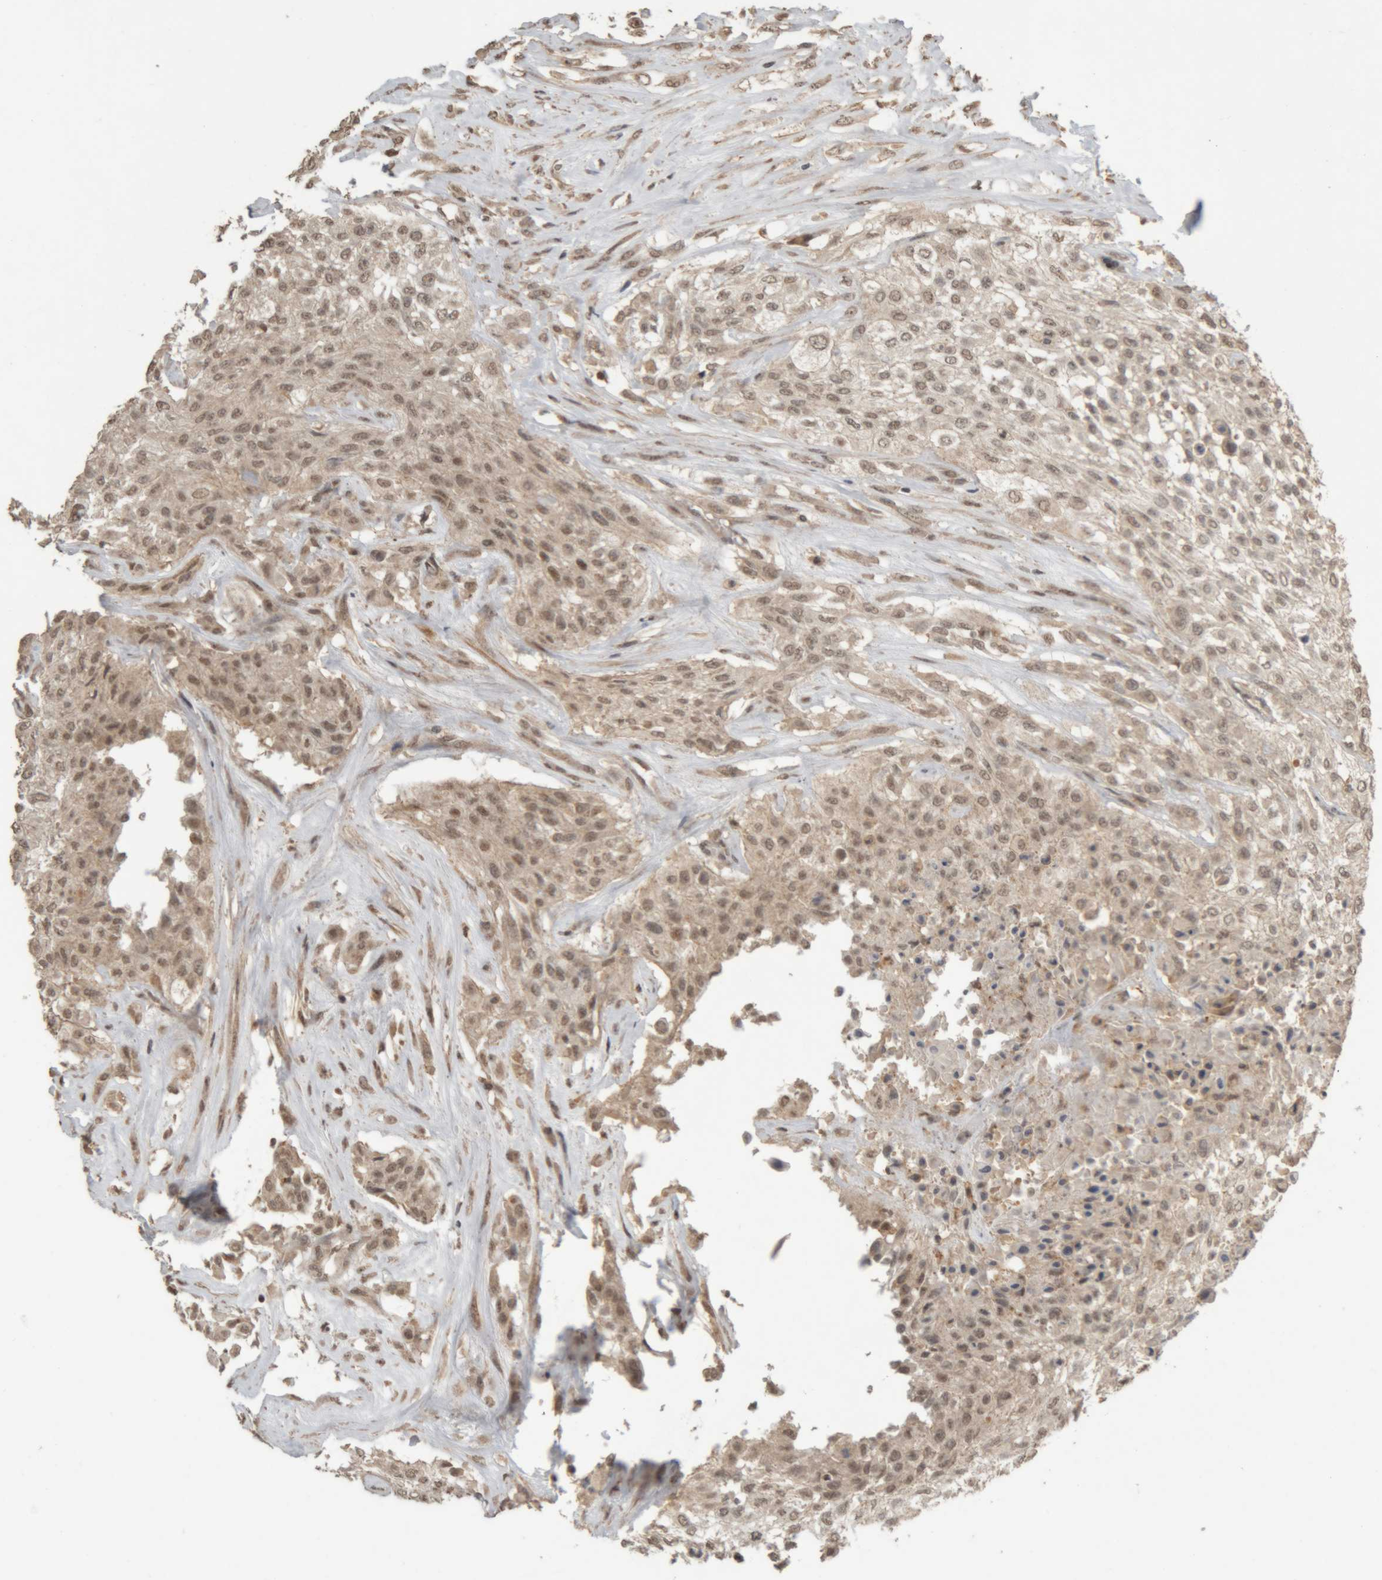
{"staining": {"intensity": "weak", "quantity": ">75%", "location": "cytoplasmic/membranous,nuclear"}, "tissue": "urothelial cancer", "cell_type": "Tumor cells", "image_type": "cancer", "snomed": [{"axis": "morphology", "description": "Urothelial carcinoma, High grade"}, {"axis": "topography", "description": "Urinary bladder"}], "caption": "Weak cytoplasmic/membranous and nuclear protein staining is identified in approximately >75% of tumor cells in urothelial carcinoma (high-grade). The protein of interest is stained brown, and the nuclei are stained in blue (DAB IHC with brightfield microscopy, high magnification).", "gene": "KEAP1", "patient": {"sex": "male", "age": 57}}